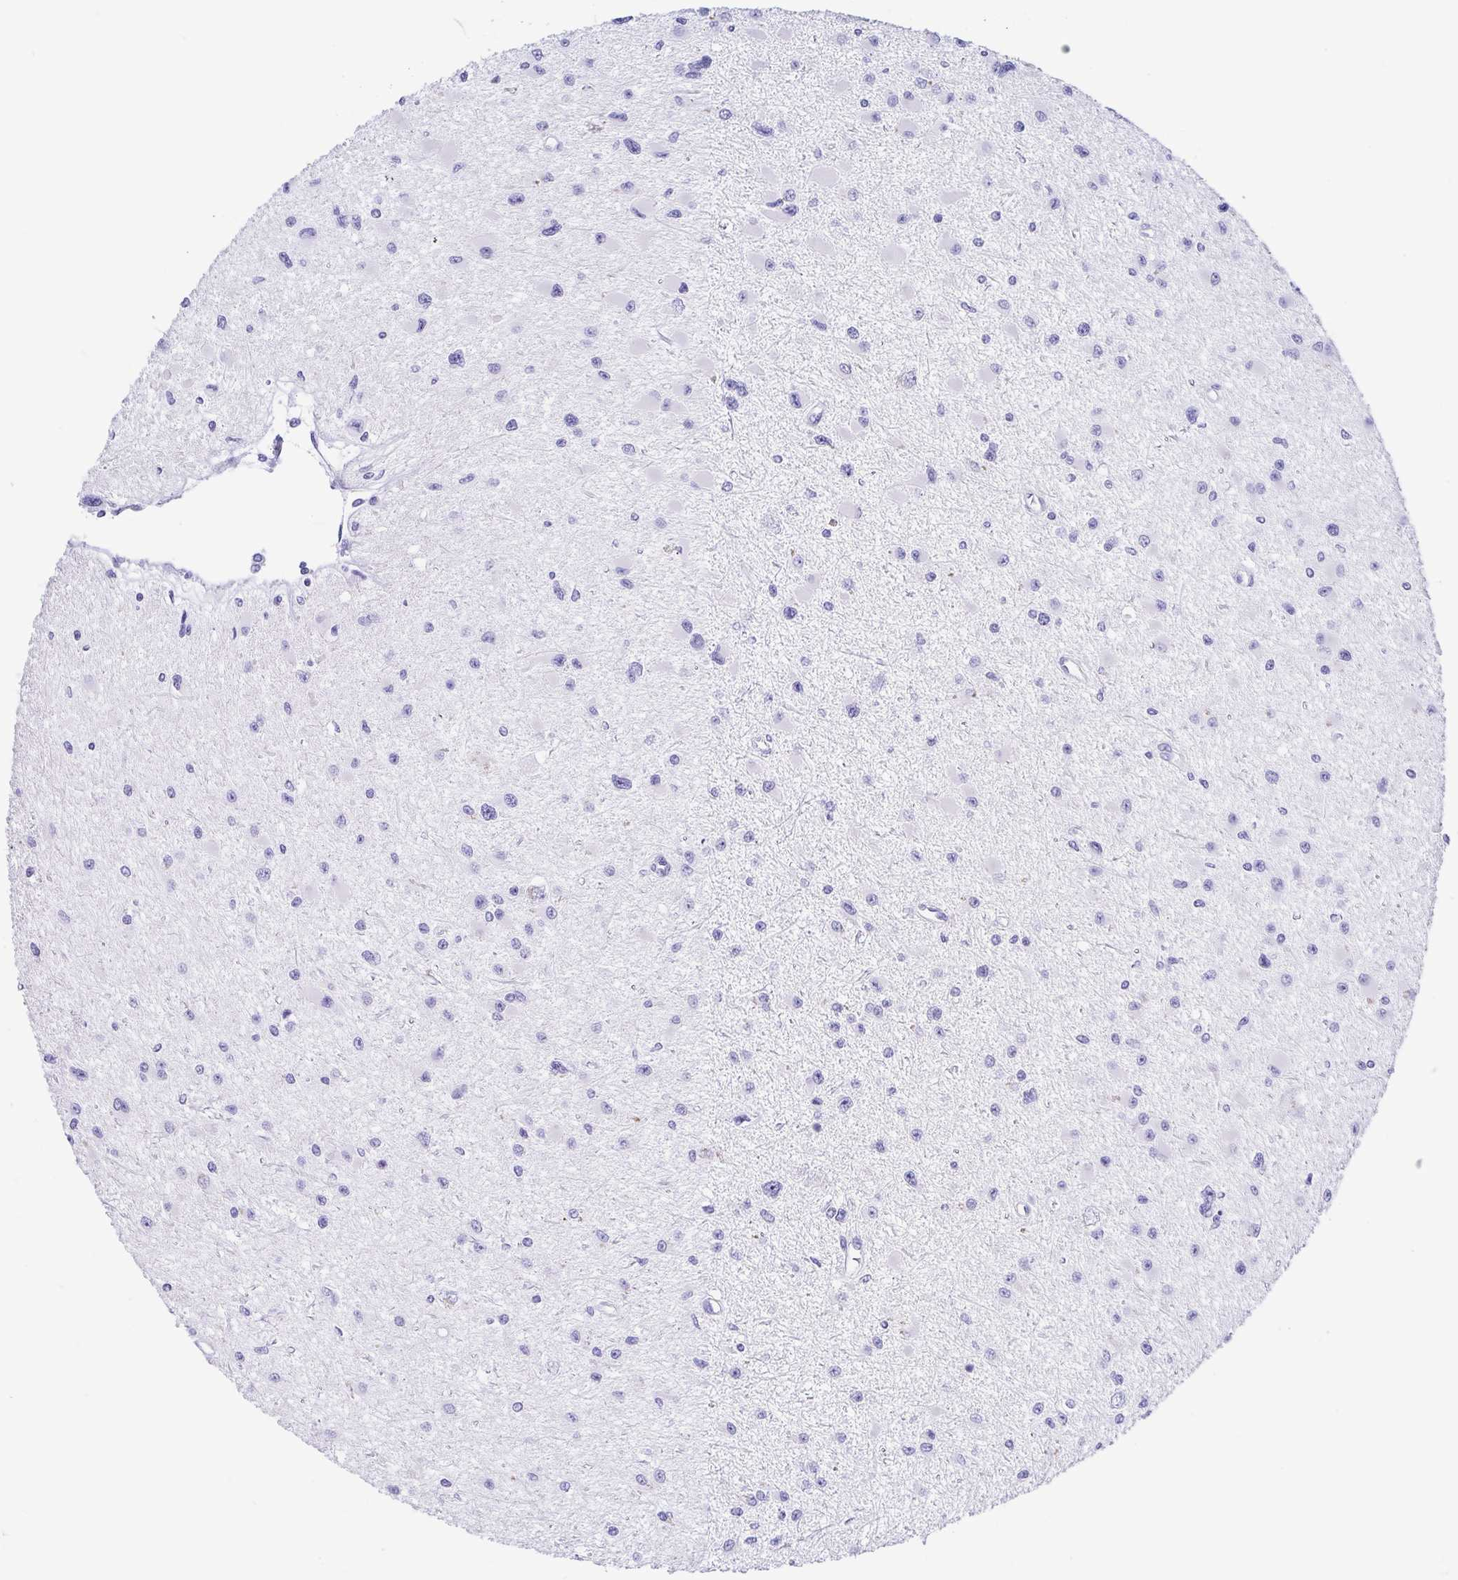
{"staining": {"intensity": "negative", "quantity": "none", "location": "none"}, "tissue": "glioma", "cell_type": "Tumor cells", "image_type": "cancer", "snomed": [{"axis": "morphology", "description": "Glioma, malignant, High grade"}, {"axis": "topography", "description": "Brain"}], "caption": "Histopathology image shows no significant protein positivity in tumor cells of malignant glioma (high-grade).", "gene": "GKN1", "patient": {"sex": "male", "age": 54}}